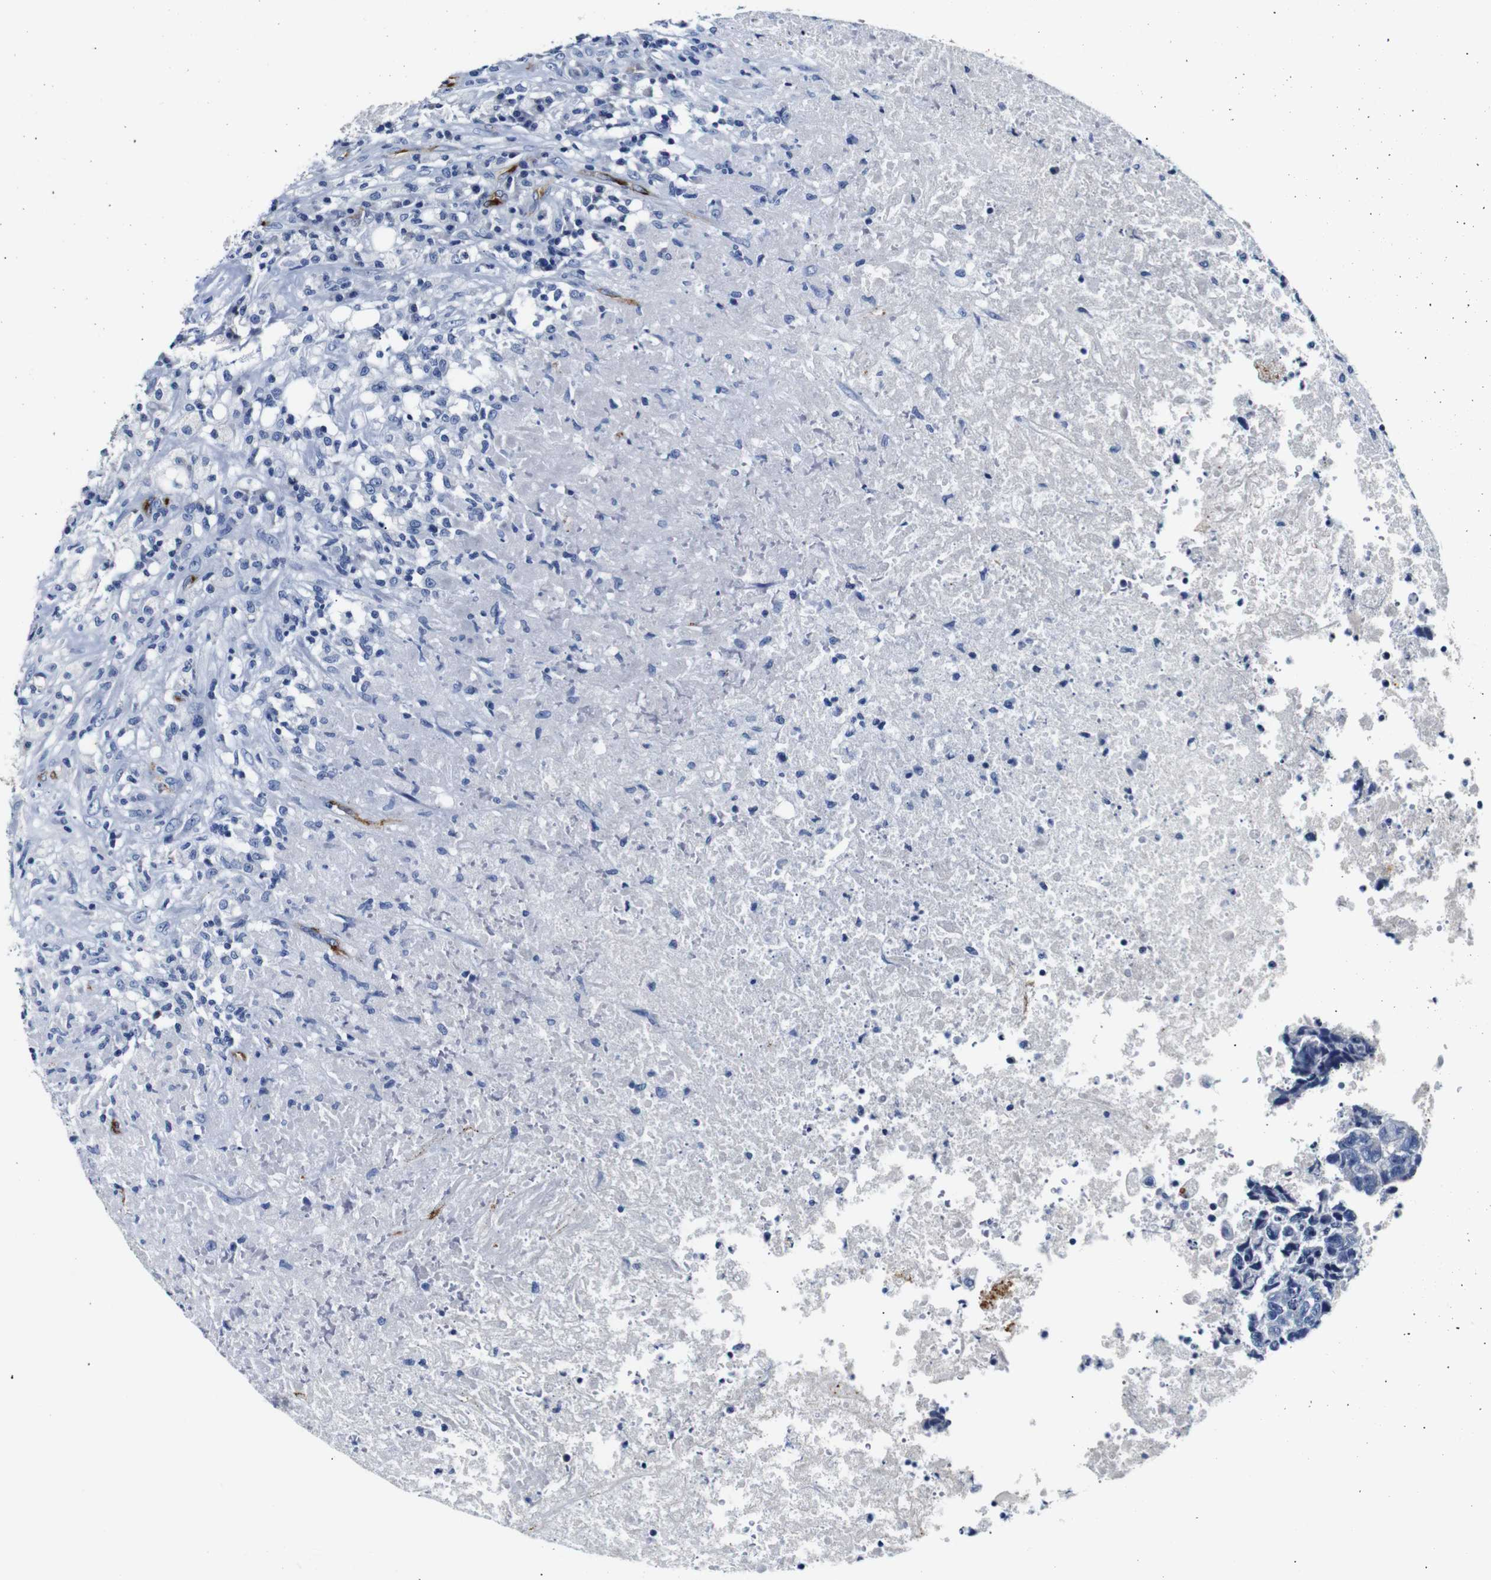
{"staining": {"intensity": "negative", "quantity": "none", "location": "none"}, "tissue": "testis cancer", "cell_type": "Tumor cells", "image_type": "cancer", "snomed": [{"axis": "morphology", "description": "Necrosis, NOS"}, {"axis": "morphology", "description": "Carcinoma, Embryonal, NOS"}, {"axis": "topography", "description": "Testis"}], "caption": "Testis cancer was stained to show a protein in brown. There is no significant positivity in tumor cells. Brightfield microscopy of immunohistochemistry (IHC) stained with DAB (3,3'-diaminobenzidine) (brown) and hematoxylin (blue), captured at high magnification.", "gene": "MUC4", "patient": {"sex": "male", "age": 19}}